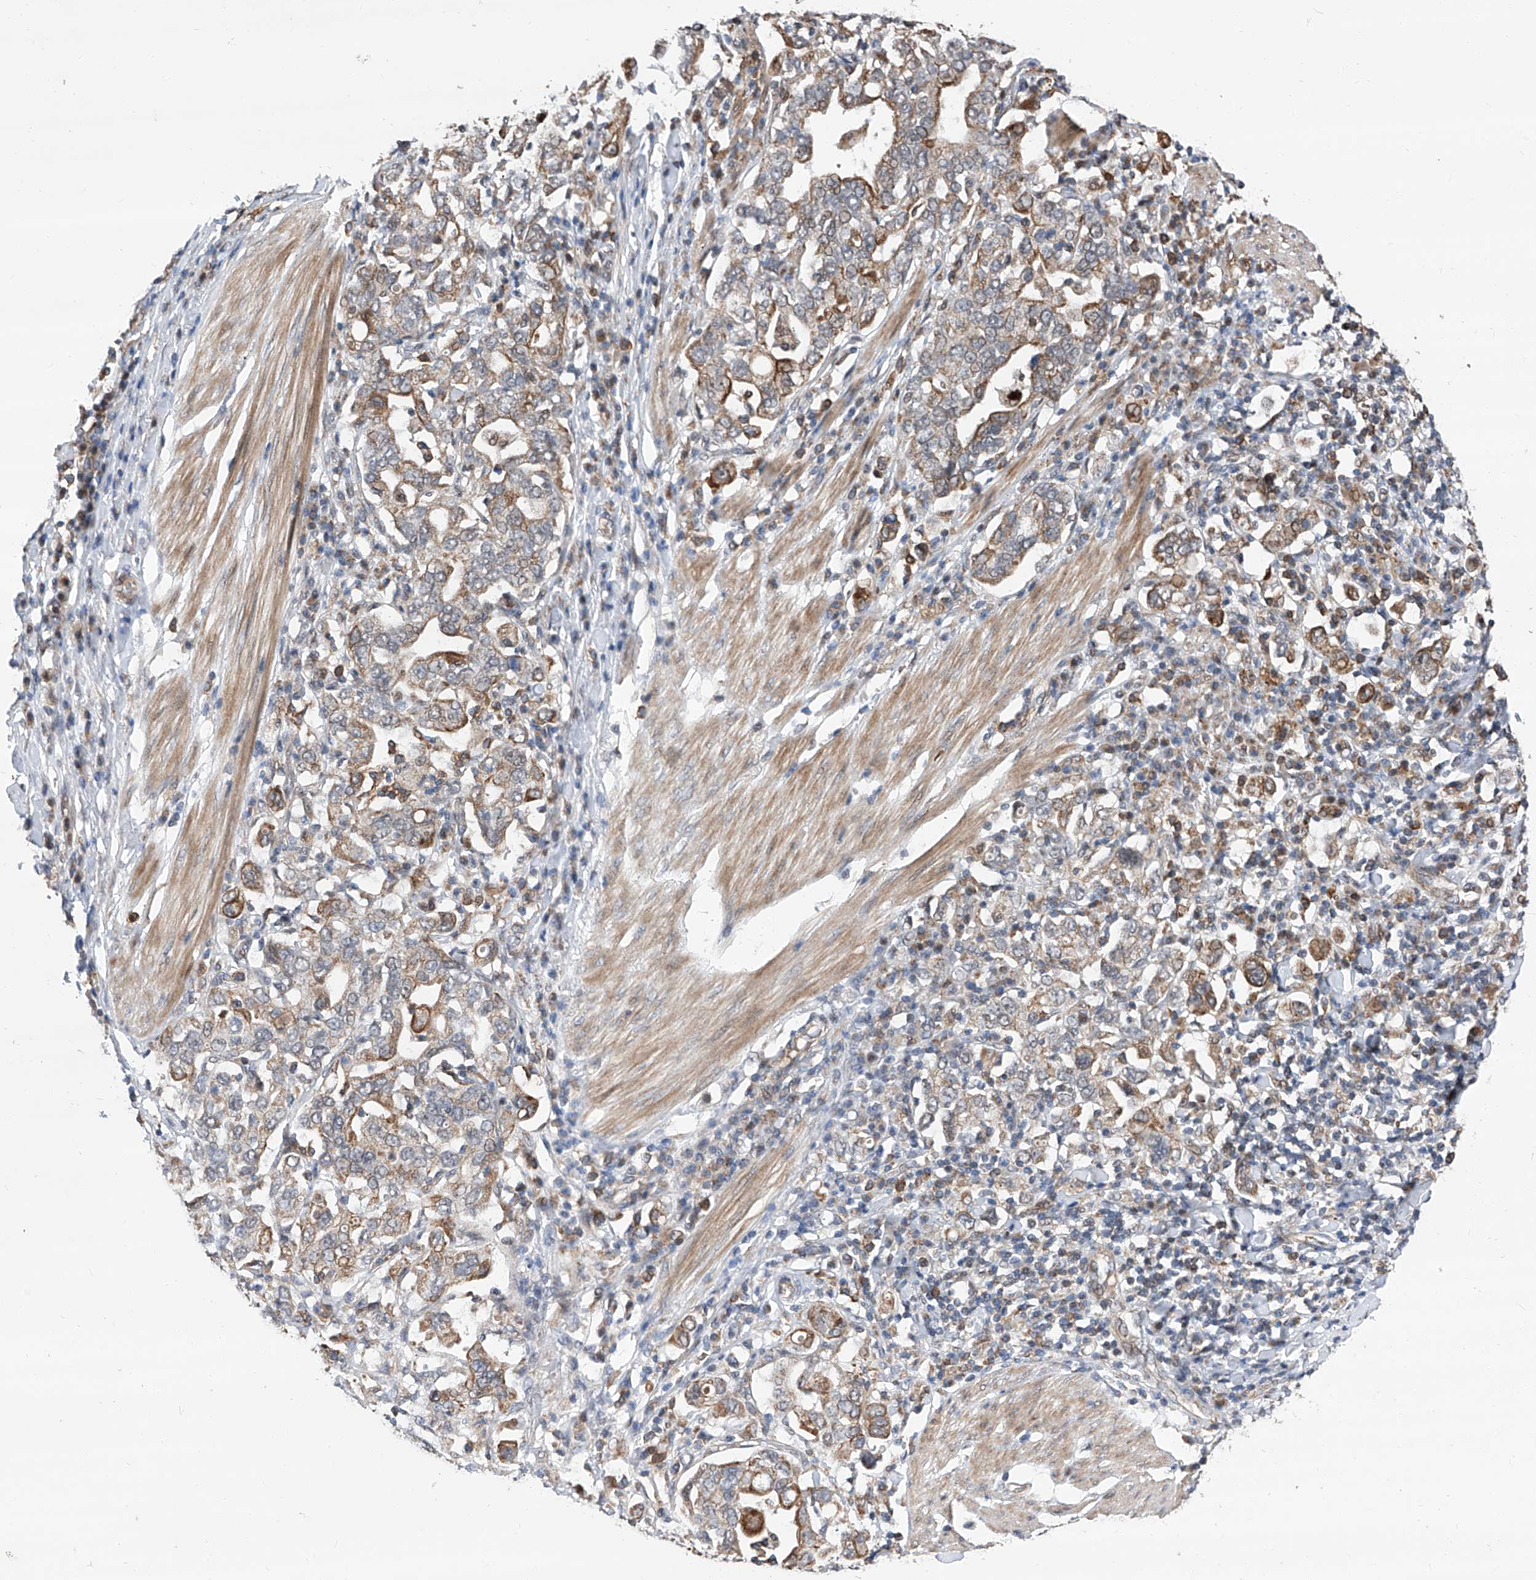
{"staining": {"intensity": "moderate", "quantity": "25%-75%", "location": "cytoplasmic/membranous"}, "tissue": "stomach cancer", "cell_type": "Tumor cells", "image_type": "cancer", "snomed": [{"axis": "morphology", "description": "Adenocarcinoma, NOS"}, {"axis": "topography", "description": "Stomach, upper"}], "caption": "Stomach cancer stained with IHC reveals moderate cytoplasmic/membranous staining in about 25%-75% of tumor cells. (DAB (3,3'-diaminobenzidine) IHC with brightfield microscopy, high magnification).", "gene": "FARP2", "patient": {"sex": "male", "age": 62}}